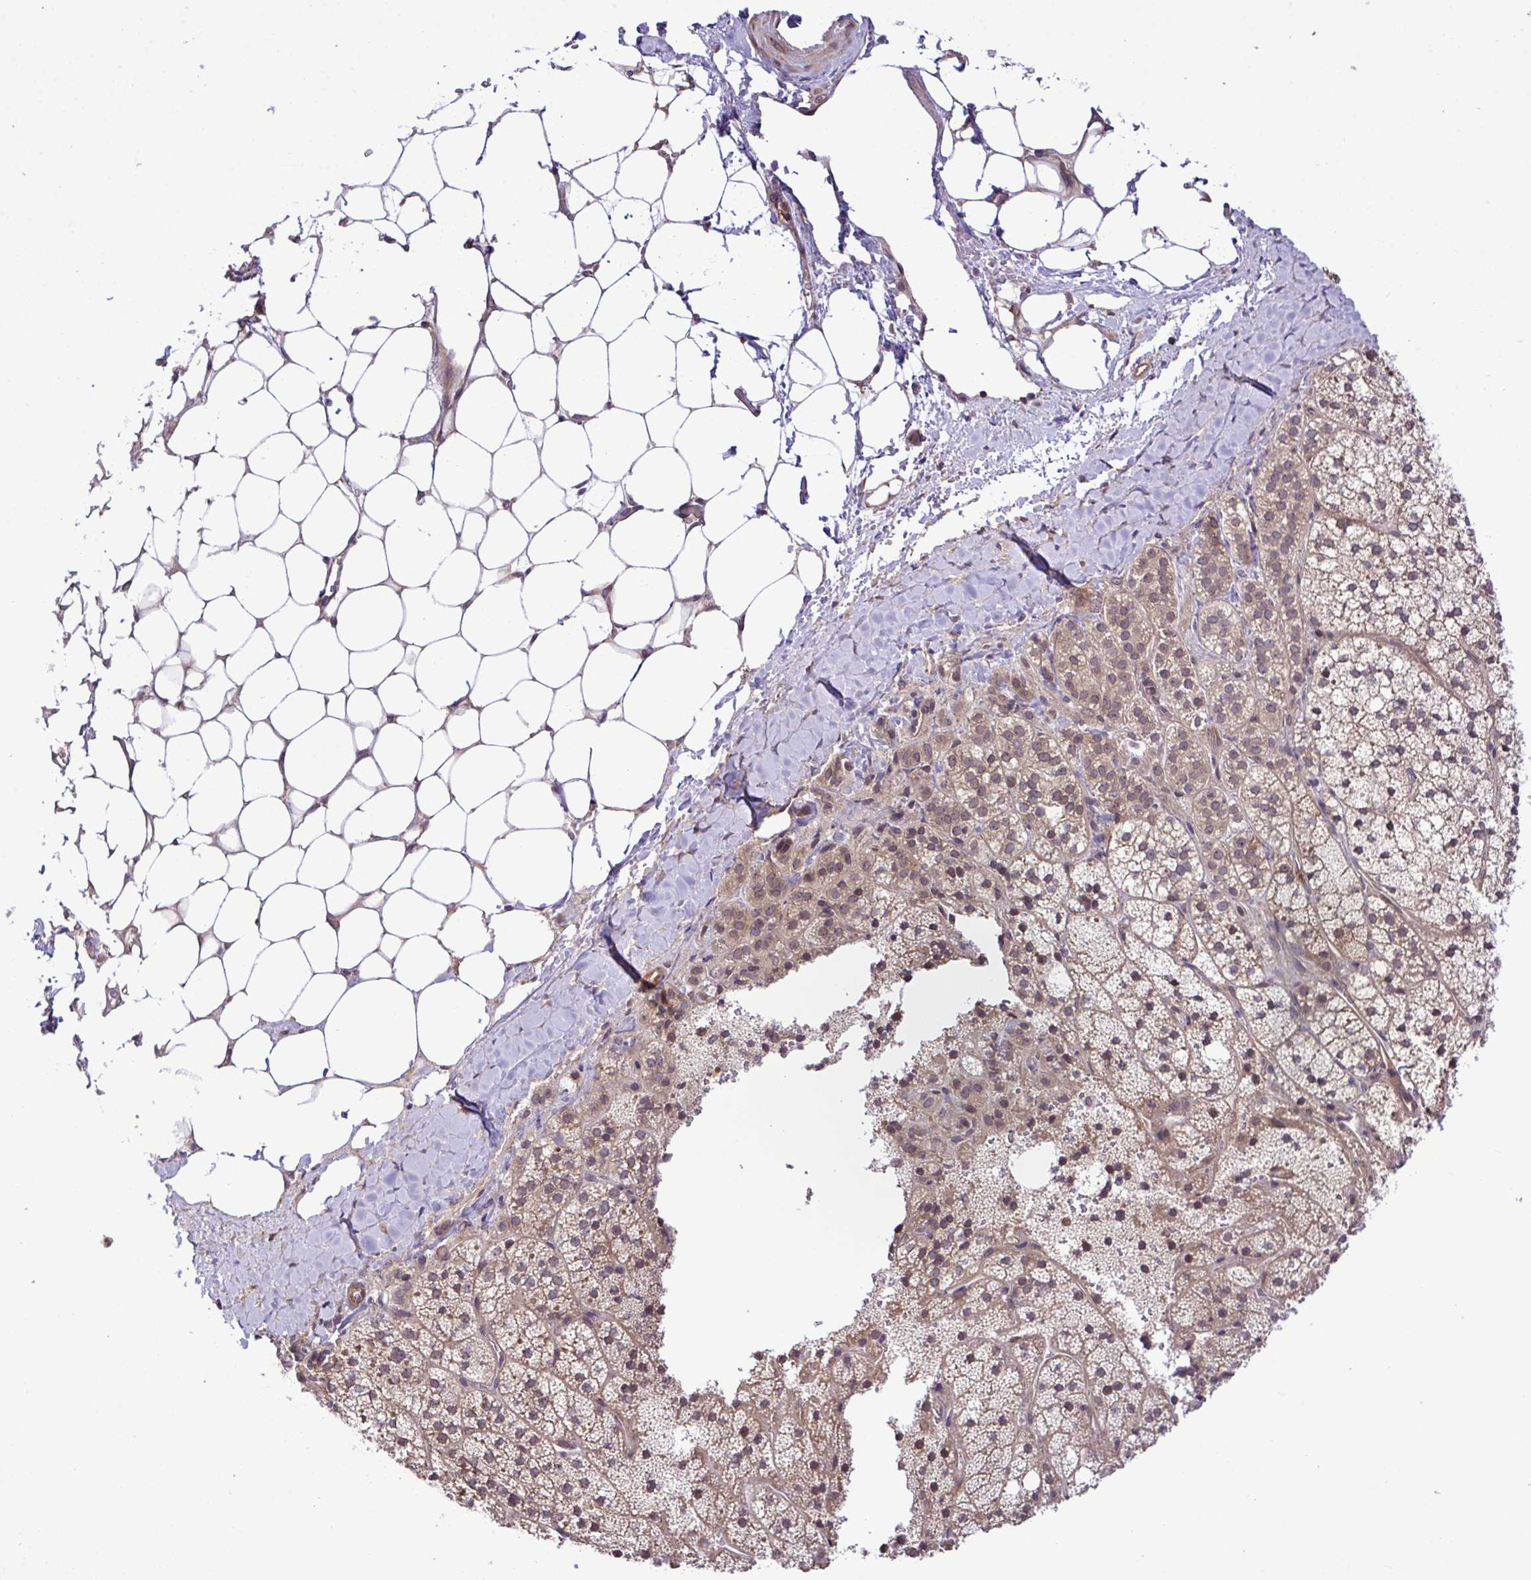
{"staining": {"intensity": "moderate", "quantity": "25%-75%", "location": "cytoplasmic/membranous"}, "tissue": "adrenal gland", "cell_type": "Glandular cells", "image_type": "normal", "snomed": [{"axis": "morphology", "description": "Normal tissue, NOS"}, {"axis": "topography", "description": "Adrenal gland"}], "caption": "The micrograph shows staining of benign adrenal gland, revealing moderate cytoplasmic/membranous protein positivity (brown color) within glandular cells.", "gene": "CMPK1", "patient": {"sex": "male", "age": 53}}